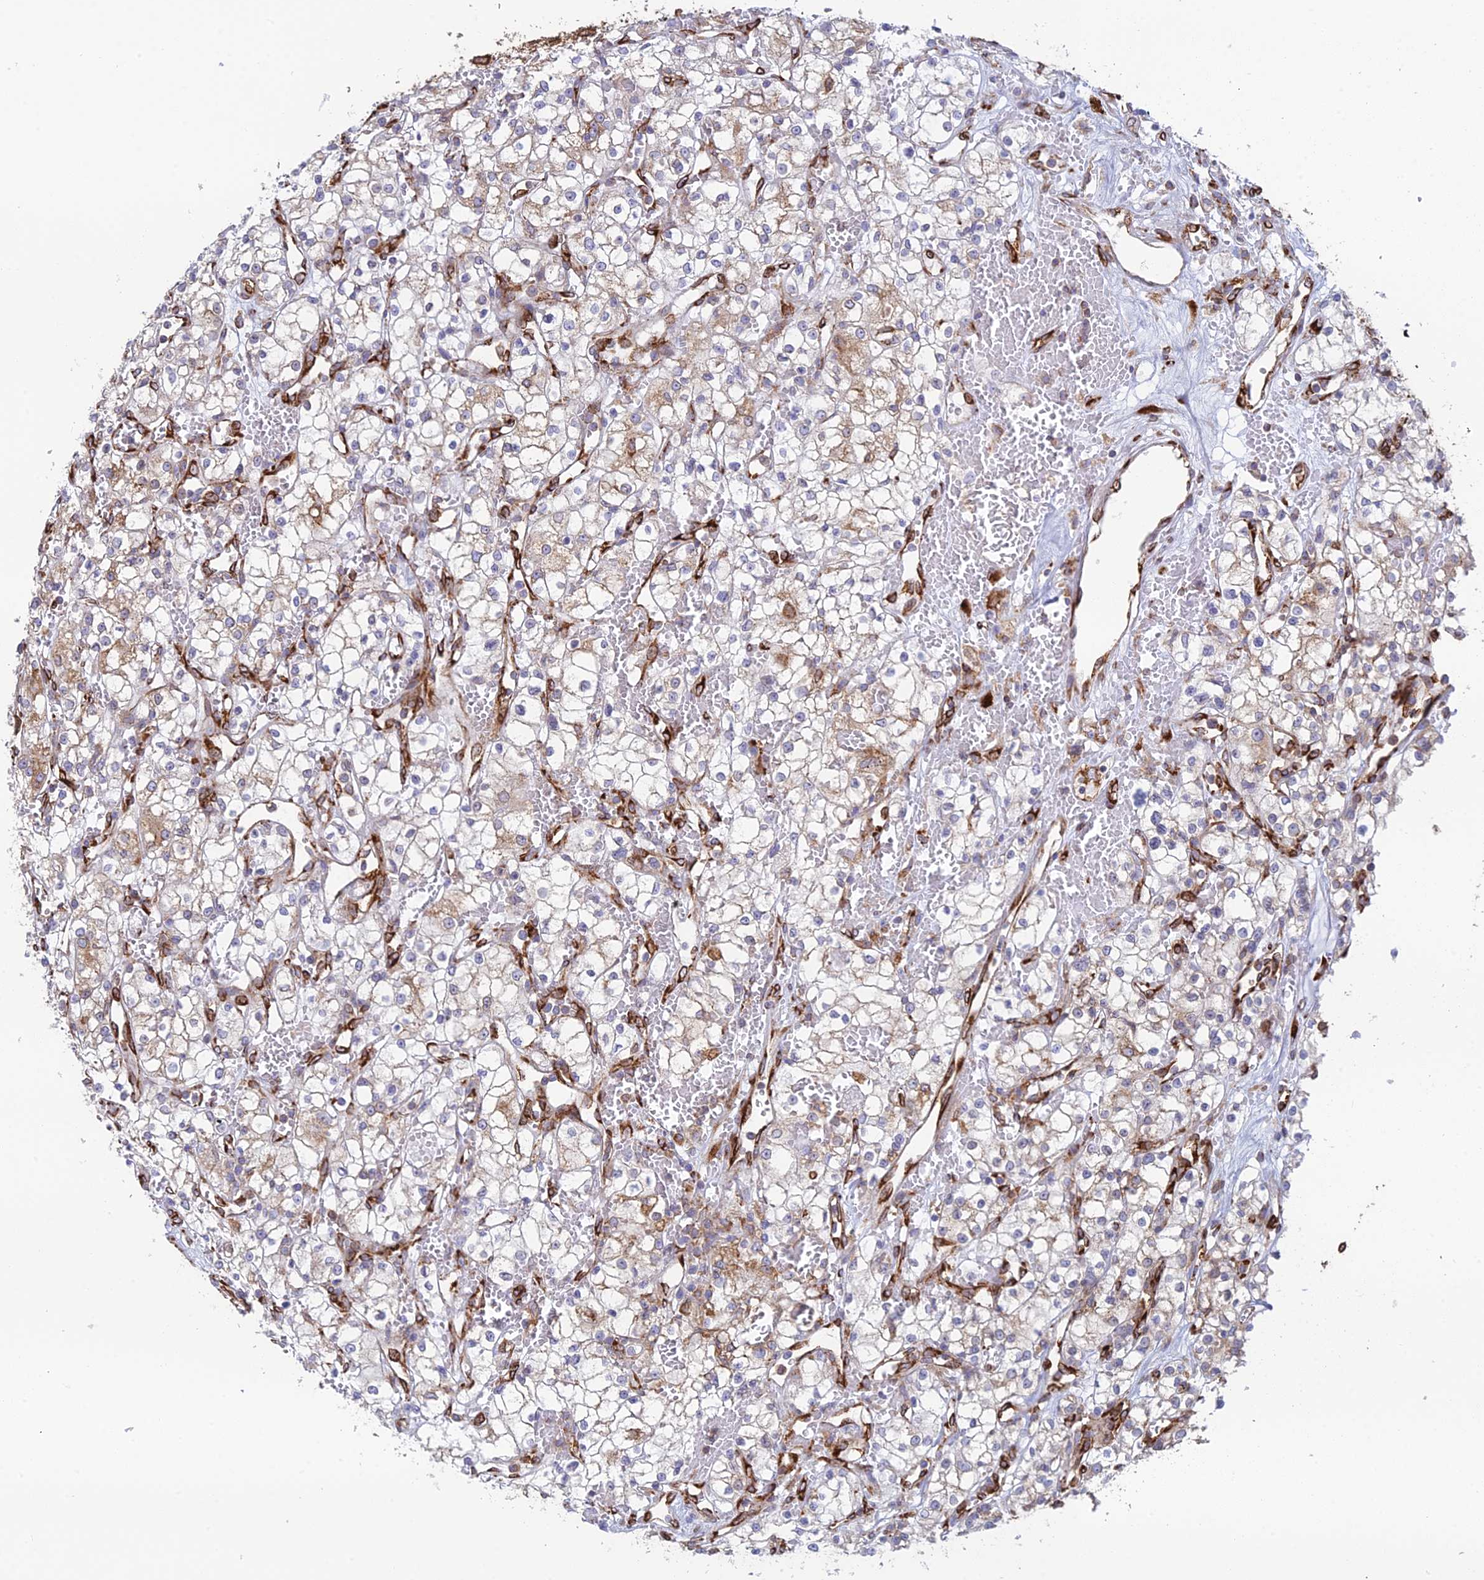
{"staining": {"intensity": "weak", "quantity": "<25%", "location": "cytoplasmic/membranous"}, "tissue": "renal cancer", "cell_type": "Tumor cells", "image_type": "cancer", "snomed": [{"axis": "morphology", "description": "Adenocarcinoma, NOS"}, {"axis": "topography", "description": "Kidney"}], "caption": "Tumor cells are negative for brown protein staining in renal cancer.", "gene": "CCDC69", "patient": {"sex": "male", "age": 59}}